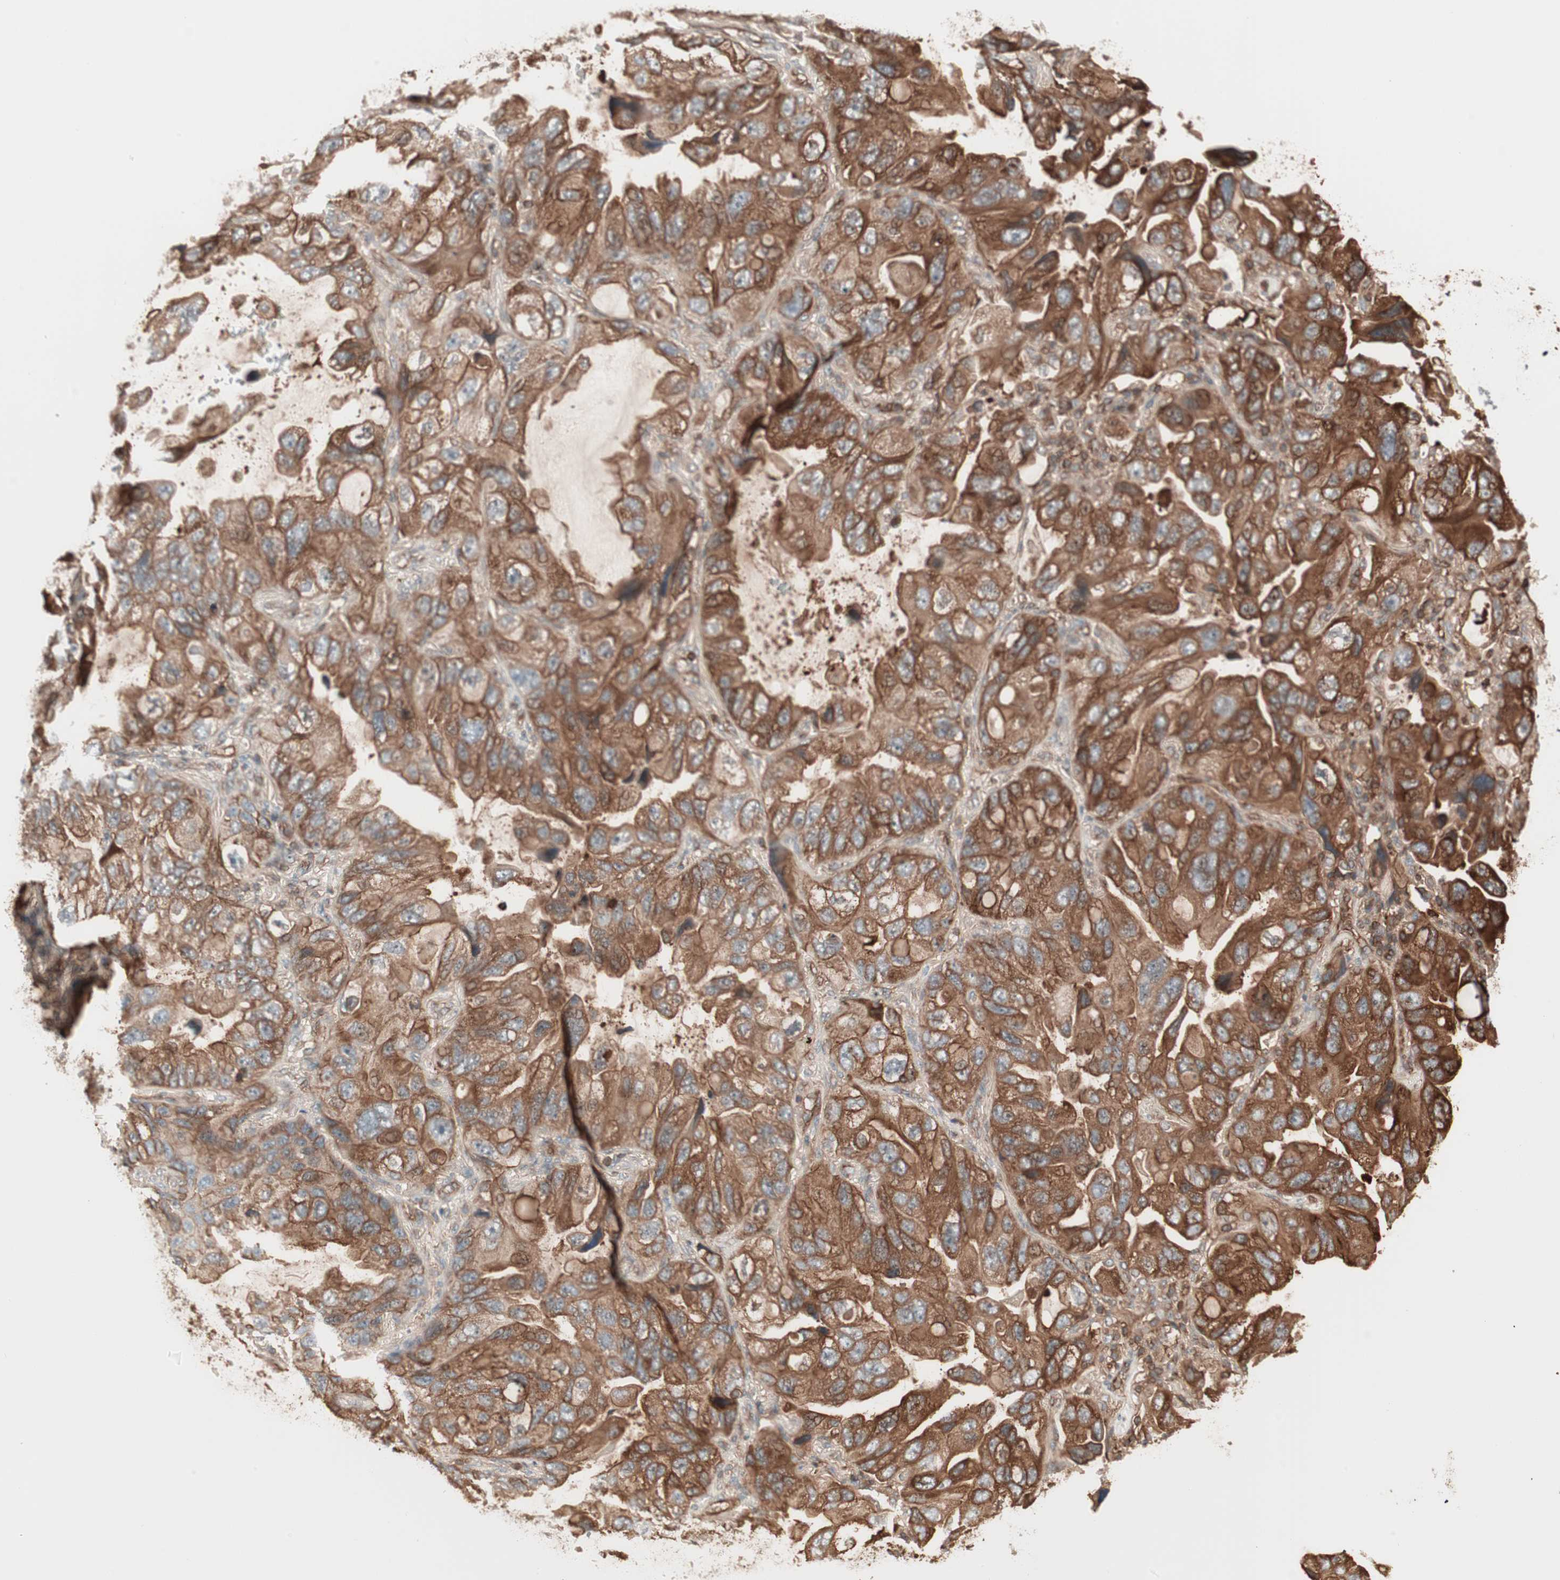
{"staining": {"intensity": "strong", "quantity": ">75%", "location": "cytoplasmic/membranous"}, "tissue": "lung cancer", "cell_type": "Tumor cells", "image_type": "cancer", "snomed": [{"axis": "morphology", "description": "Squamous cell carcinoma, NOS"}, {"axis": "topography", "description": "Lung"}], "caption": "Strong cytoplasmic/membranous staining for a protein is identified in approximately >75% of tumor cells of squamous cell carcinoma (lung) using IHC.", "gene": "TCP11L1", "patient": {"sex": "female", "age": 73}}